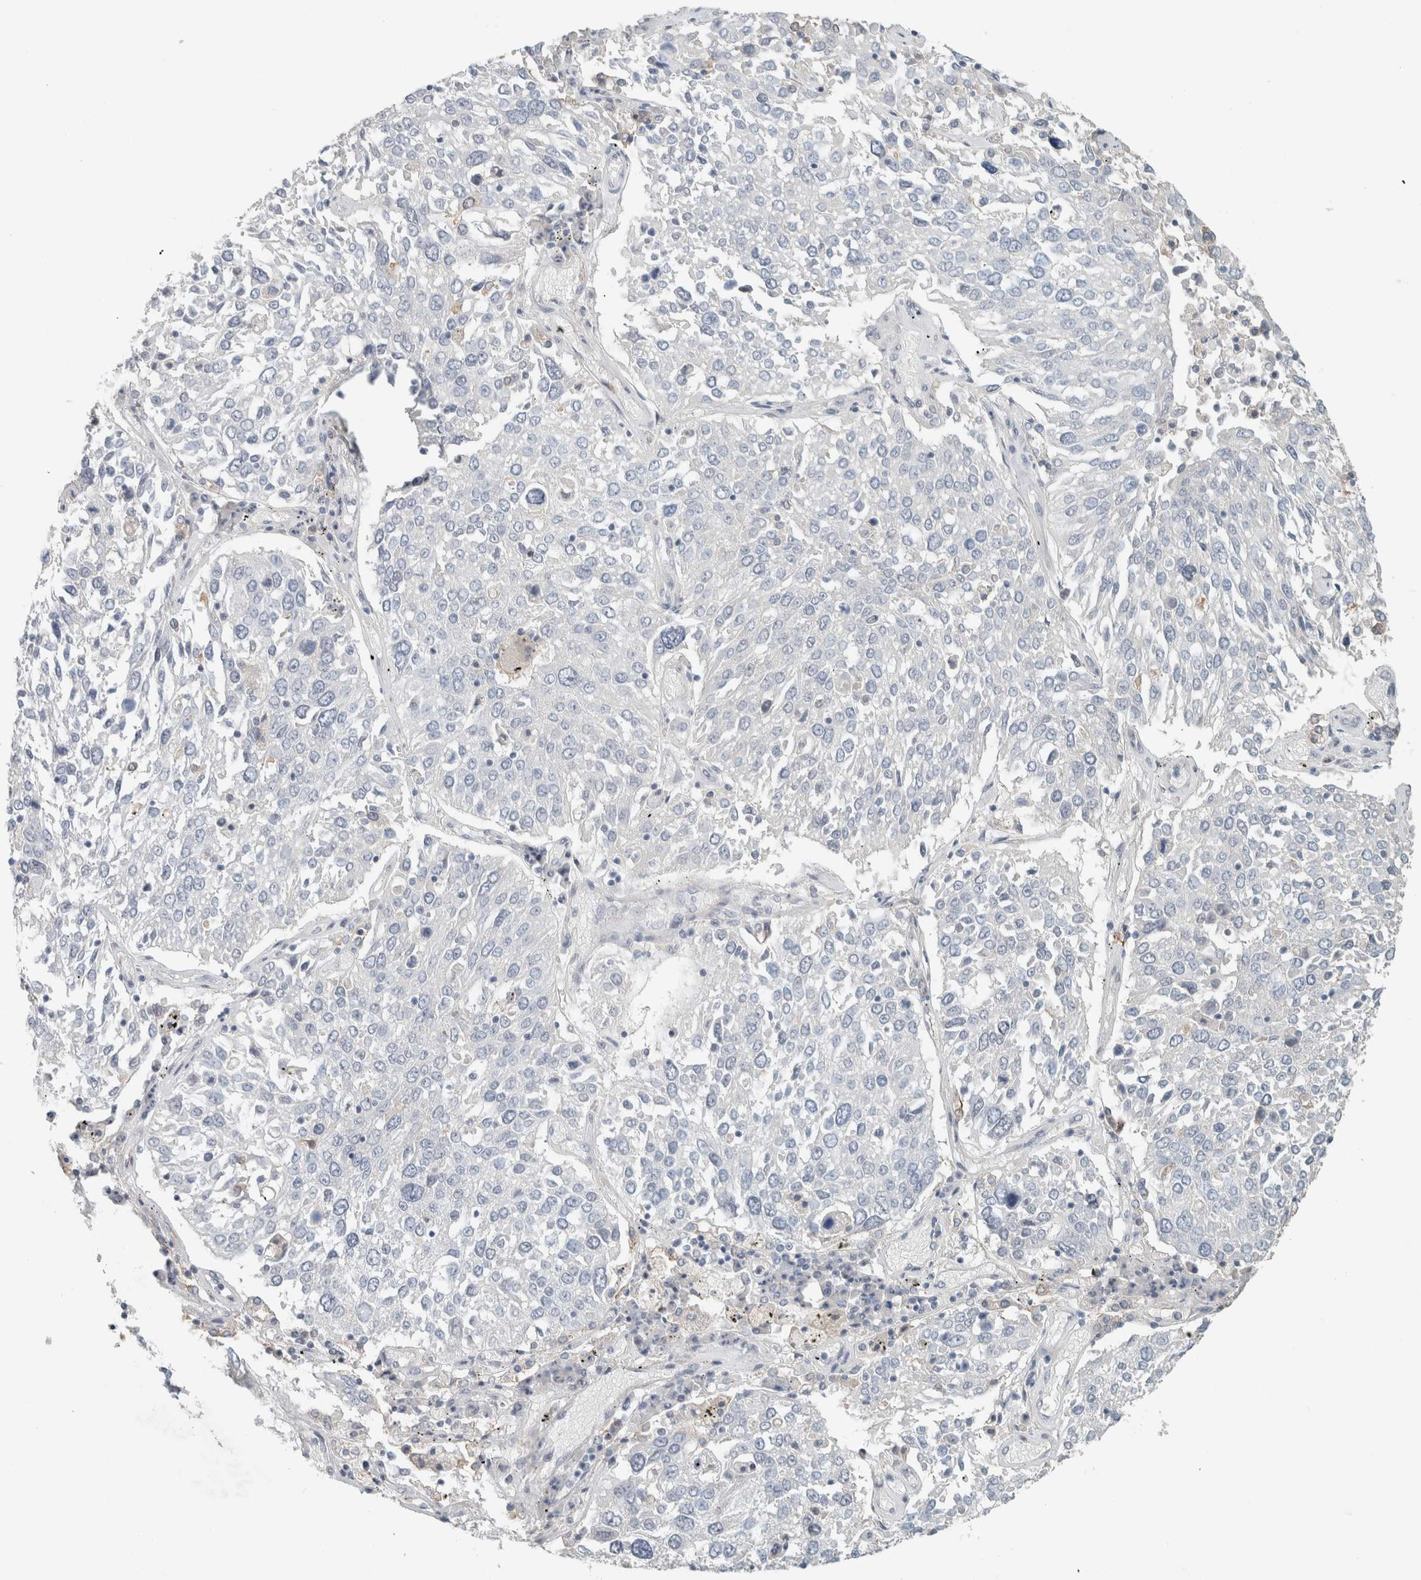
{"staining": {"intensity": "negative", "quantity": "none", "location": "none"}, "tissue": "lung cancer", "cell_type": "Tumor cells", "image_type": "cancer", "snomed": [{"axis": "morphology", "description": "Squamous cell carcinoma, NOS"}, {"axis": "topography", "description": "Lung"}], "caption": "Immunohistochemical staining of lung squamous cell carcinoma demonstrates no significant staining in tumor cells. Brightfield microscopy of immunohistochemistry stained with DAB (3,3'-diaminobenzidine) (brown) and hematoxylin (blue), captured at high magnification.", "gene": "SCIN", "patient": {"sex": "male", "age": 65}}